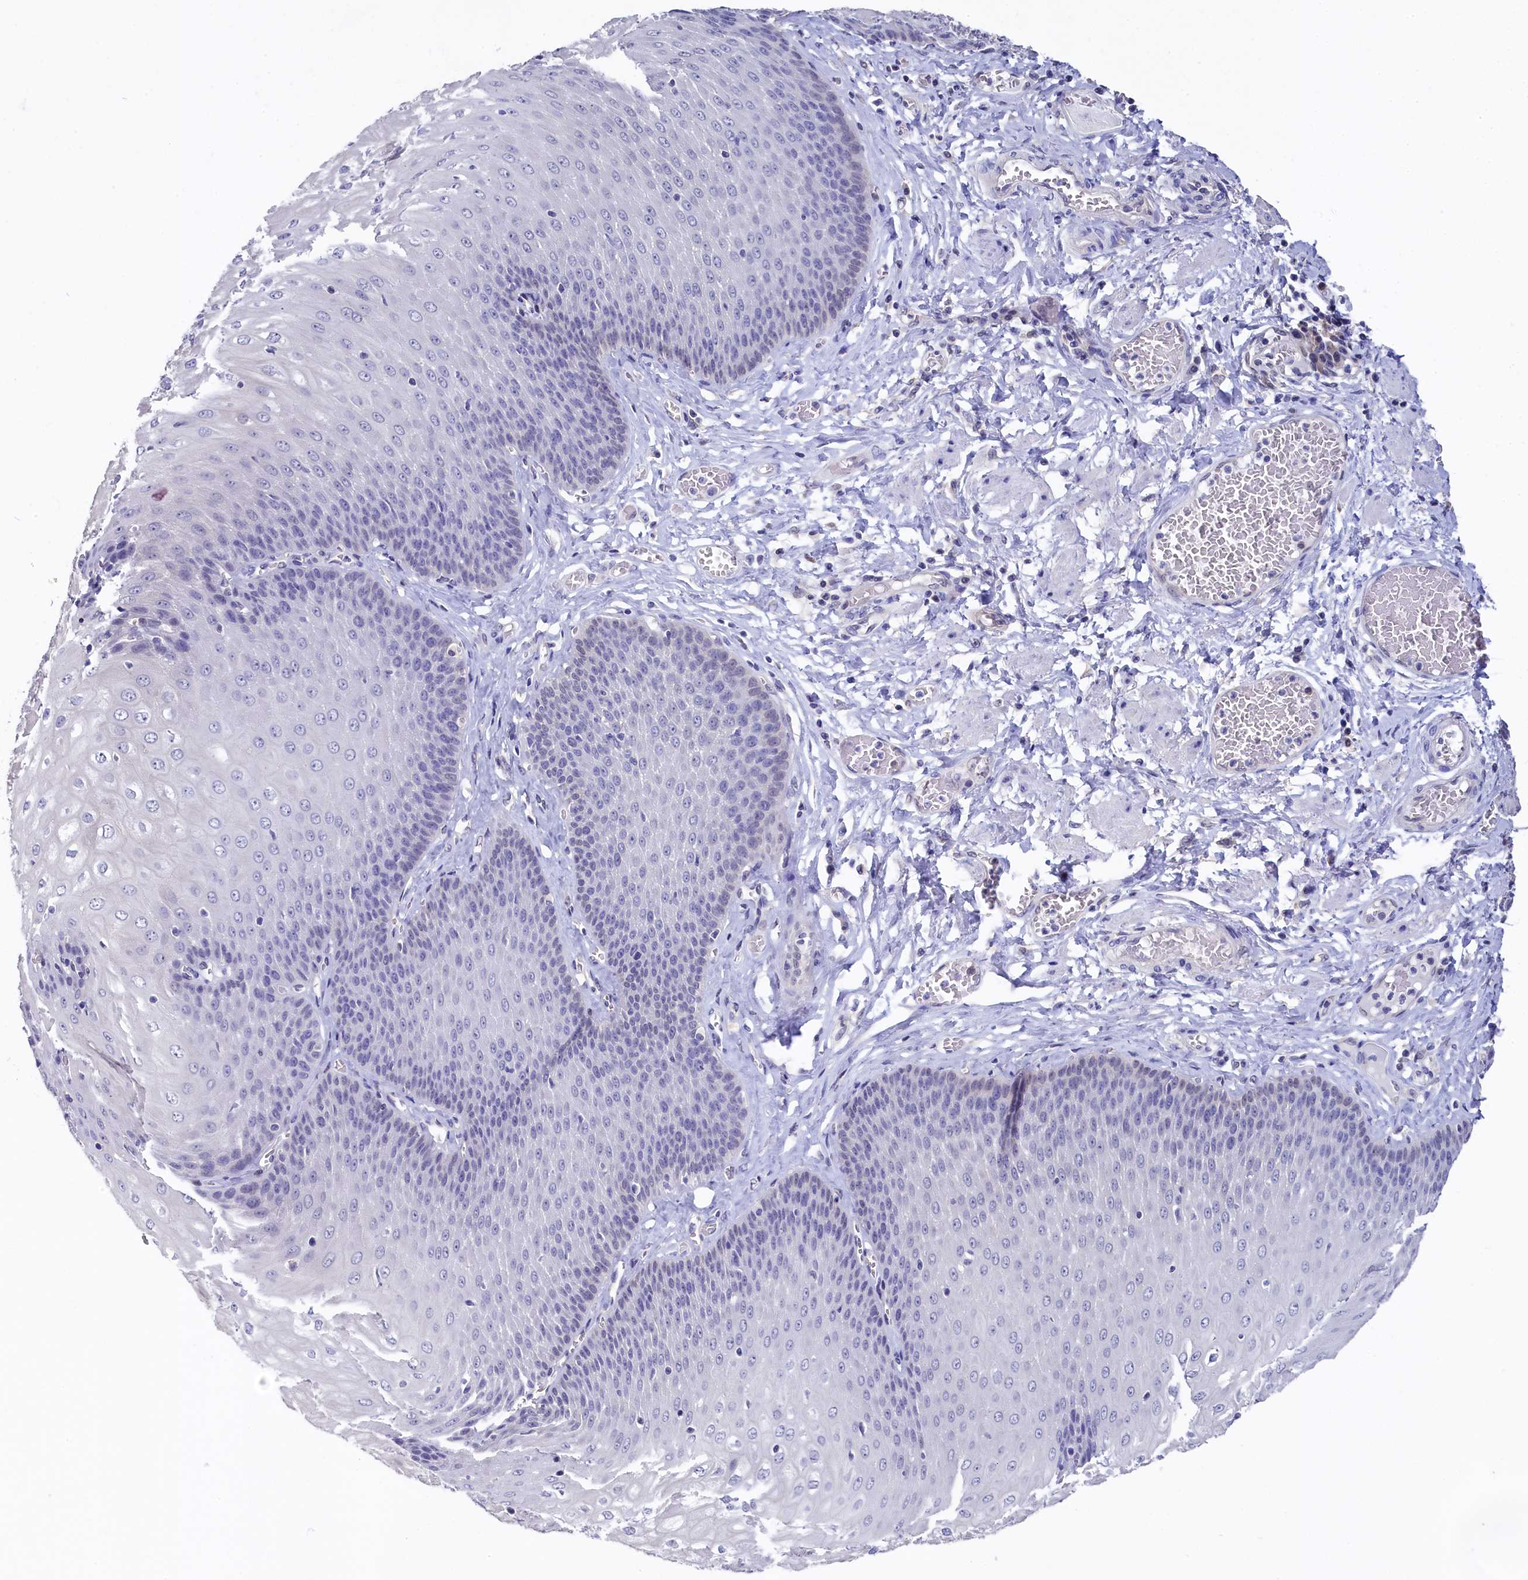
{"staining": {"intensity": "negative", "quantity": "none", "location": "none"}, "tissue": "esophagus", "cell_type": "Squamous epithelial cells", "image_type": "normal", "snomed": [{"axis": "morphology", "description": "Normal tissue, NOS"}, {"axis": "topography", "description": "Esophagus"}], "caption": "IHC image of unremarkable esophagus: human esophagus stained with DAB demonstrates no significant protein positivity in squamous epithelial cells.", "gene": "C11orf54", "patient": {"sex": "male", "age": 60}}